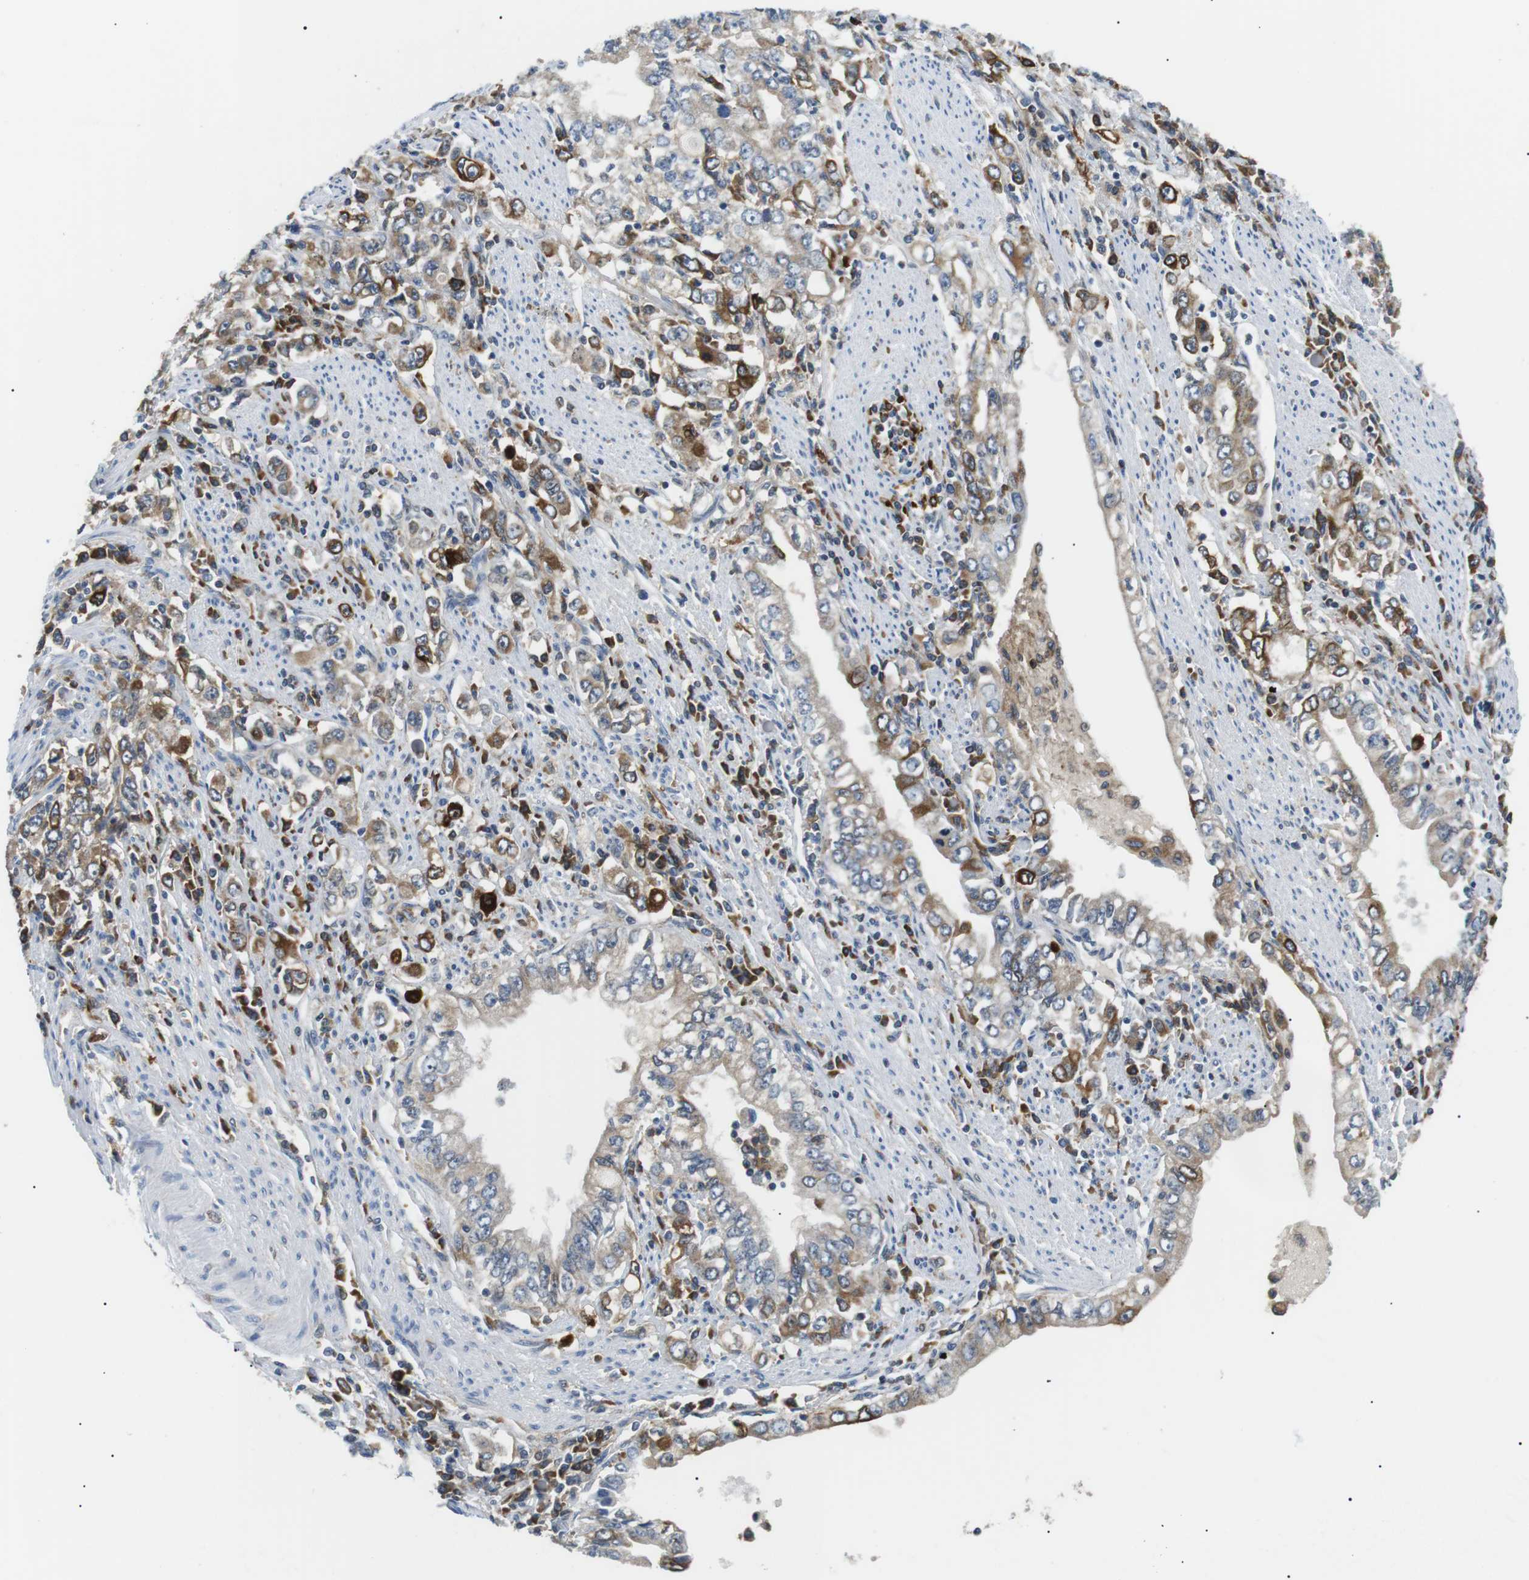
{"staining": {"intensity": "weak", "quantity": "25%-75%", "location": "cytoplasmic/membranous"}, "tissue": "stomach cancer", "cell_type": "Tumor cells", "image_type": "cancer", "snomed": [{"axis": "morphology", "description": "Adenocarcinoma, NOS"}, {"axis": "topography", "description": "Stomach, lower"}], "caption": "The image displays immunohistochemical staining of adenocarcinoma (stomach). There is weak cytoplasmic/membranous staining is seen in about 25%-75% of tumor cells.", "gene": "RAB9A", "patient": {"sex": "female", "age": 72}}